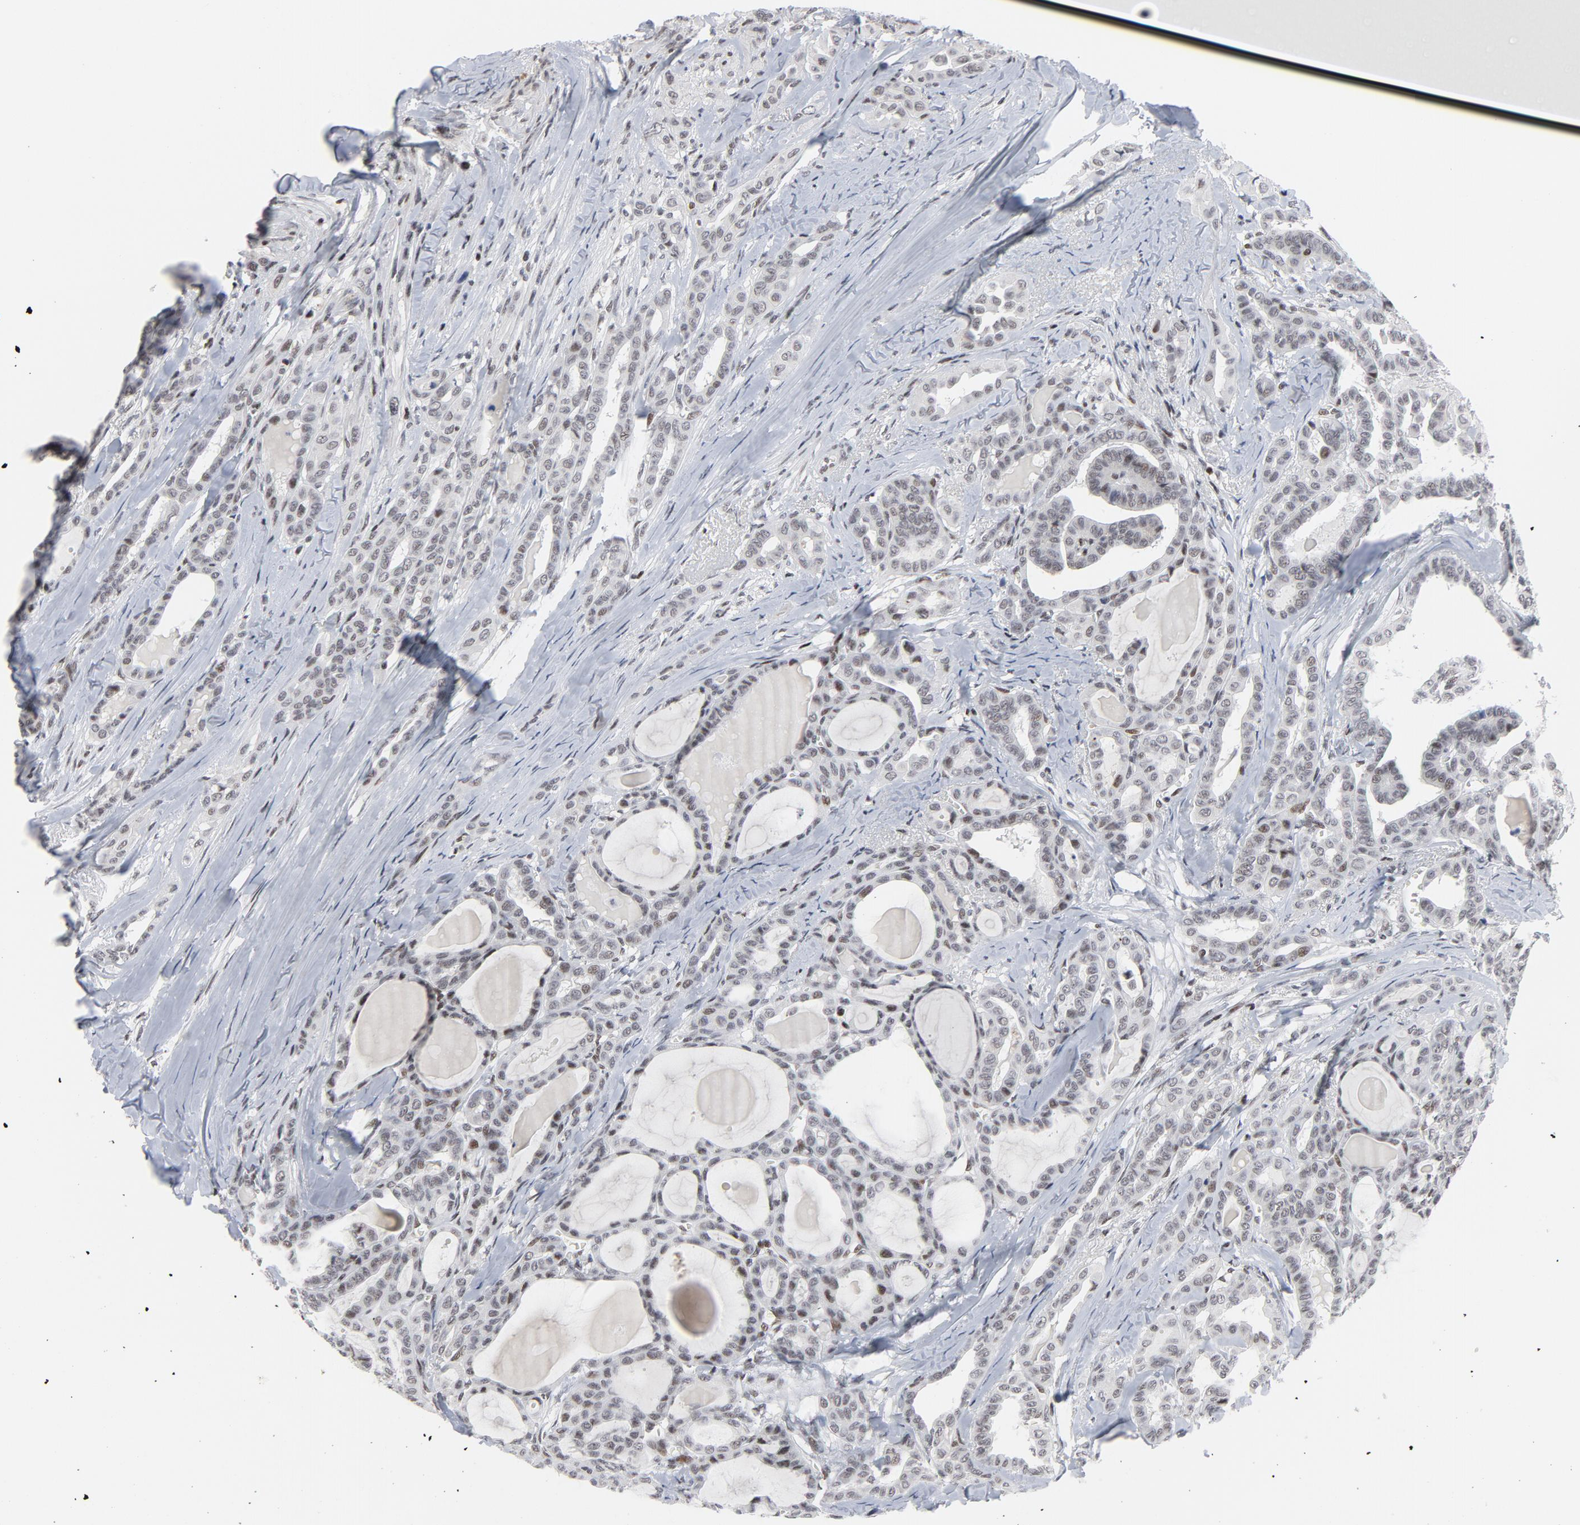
{"staining": {"intensity": "moderate", "quantity": "<25%", "location": "nuclear"}, "tissue": "thyroid cancer", "cell_type": "Tumor cells", "image_type": "cancer", "snomed": [{"axis": "morphology", "description": "Carcinoma, NOS"}, {"axis": "topography", "description": "Thyroid gland"}], "caption": "Immunohistochemical staining of thyroid carcinoma demonstrates low levels of moderate nuclear protein staining in about <25% of tumor cells. The staining was performed using DAB to visualize the protein expression in brown, while the nuclei were stained in blue with hematoxylin (Magnification: 20x).", "gene": "GABPA", "patient": {"sex": "female", "age": 91}}